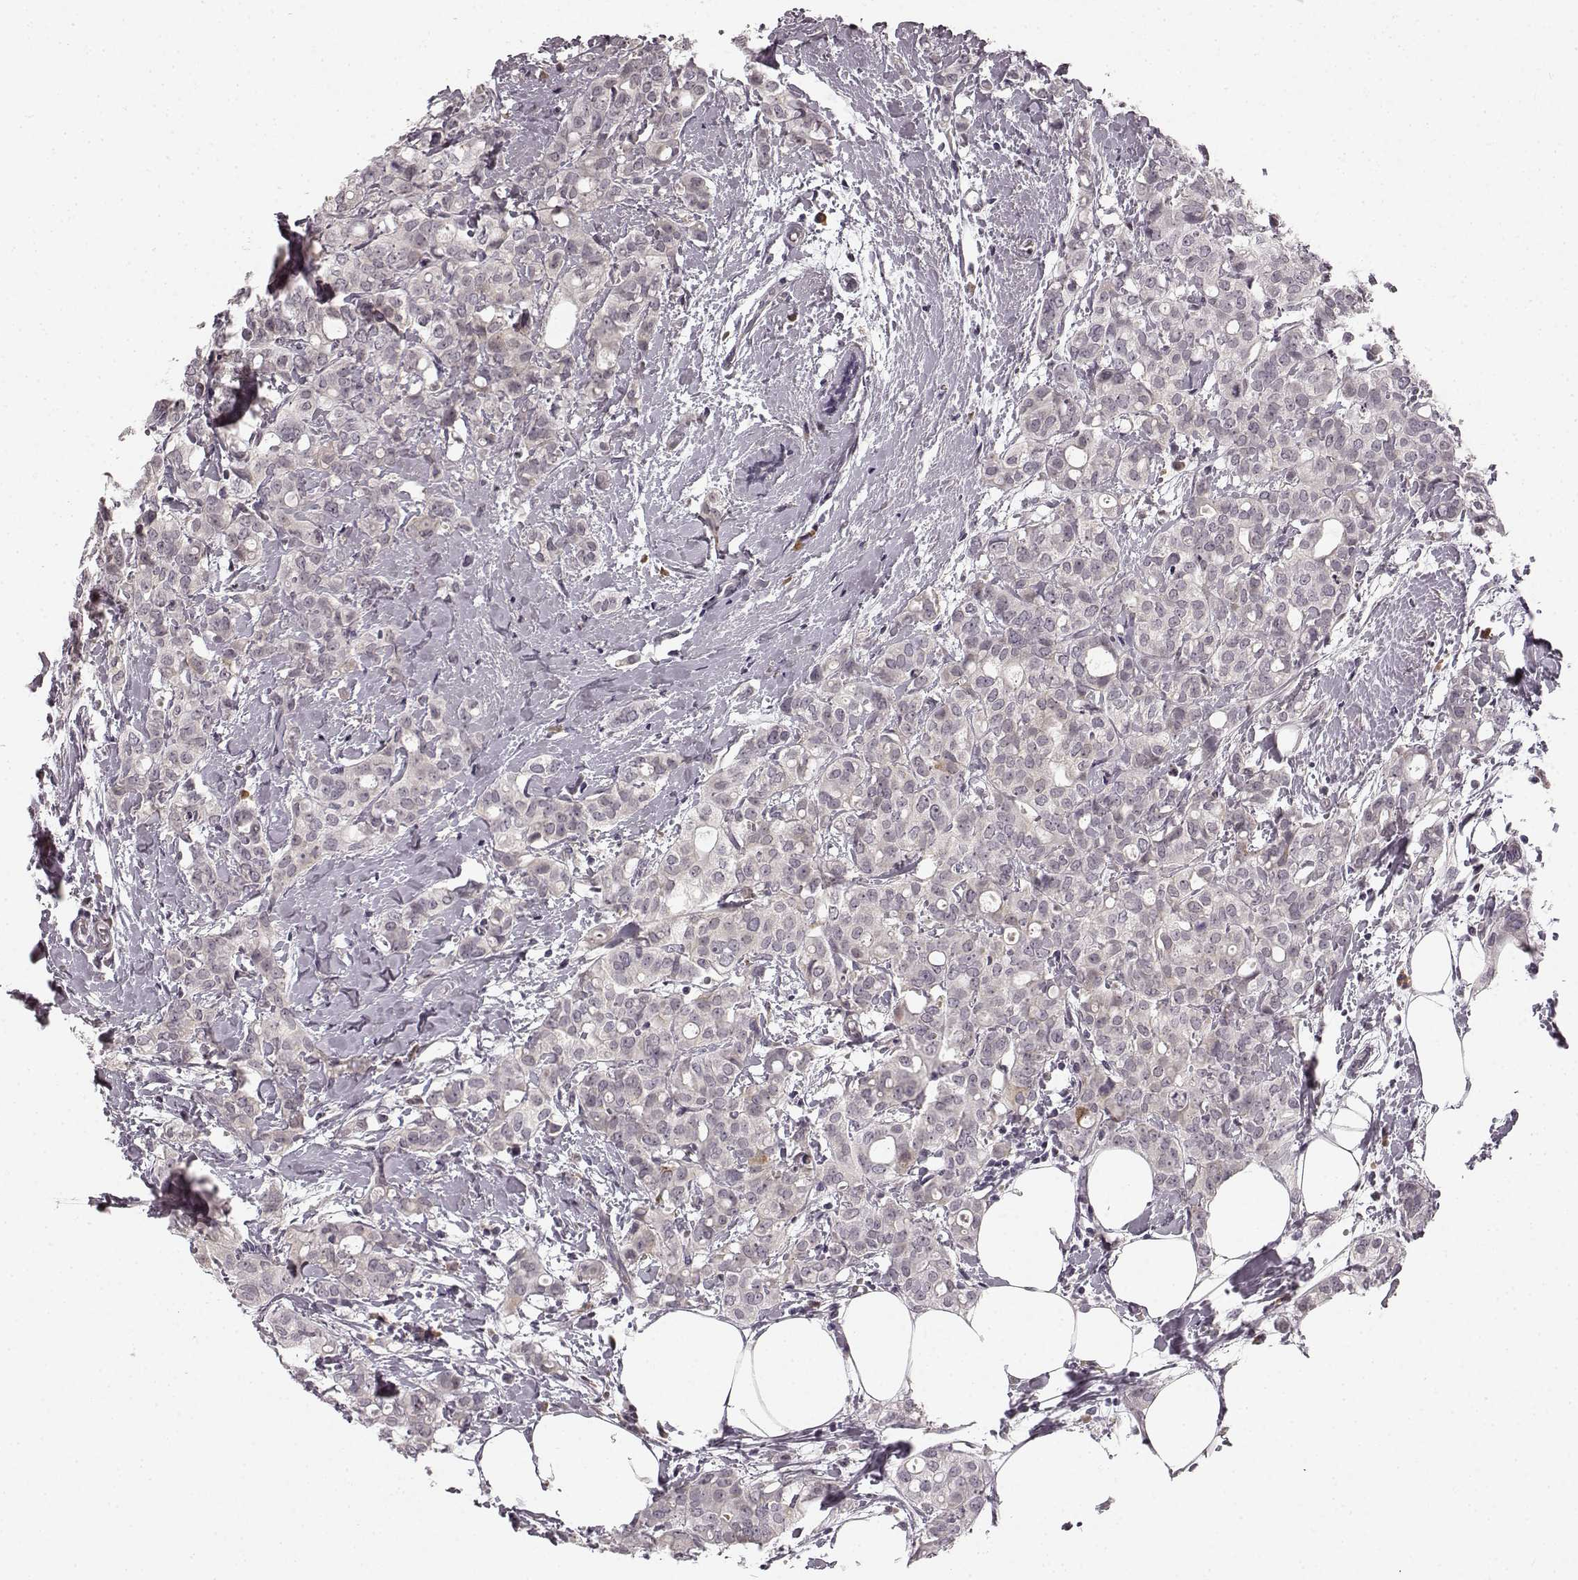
{"staining": {"intensity": "negative", "quantity": "none", "location": "none"}, "tissue": "breast cancer", "cell_type": "Tumor cells", "image_type": "cancer", "snomed": [{"axis": "morphology", "description": "Duct carcinoma"}, {"axis": "topography", "description": "Breast"}], "caption": "Immunohistochemistry (IHC) of human breast cancer (invasive ductal carcinoma) reveals no expression in tumor cells.", "gene": "FAM234B", "patient": {"sex": "female", "age": 40}}